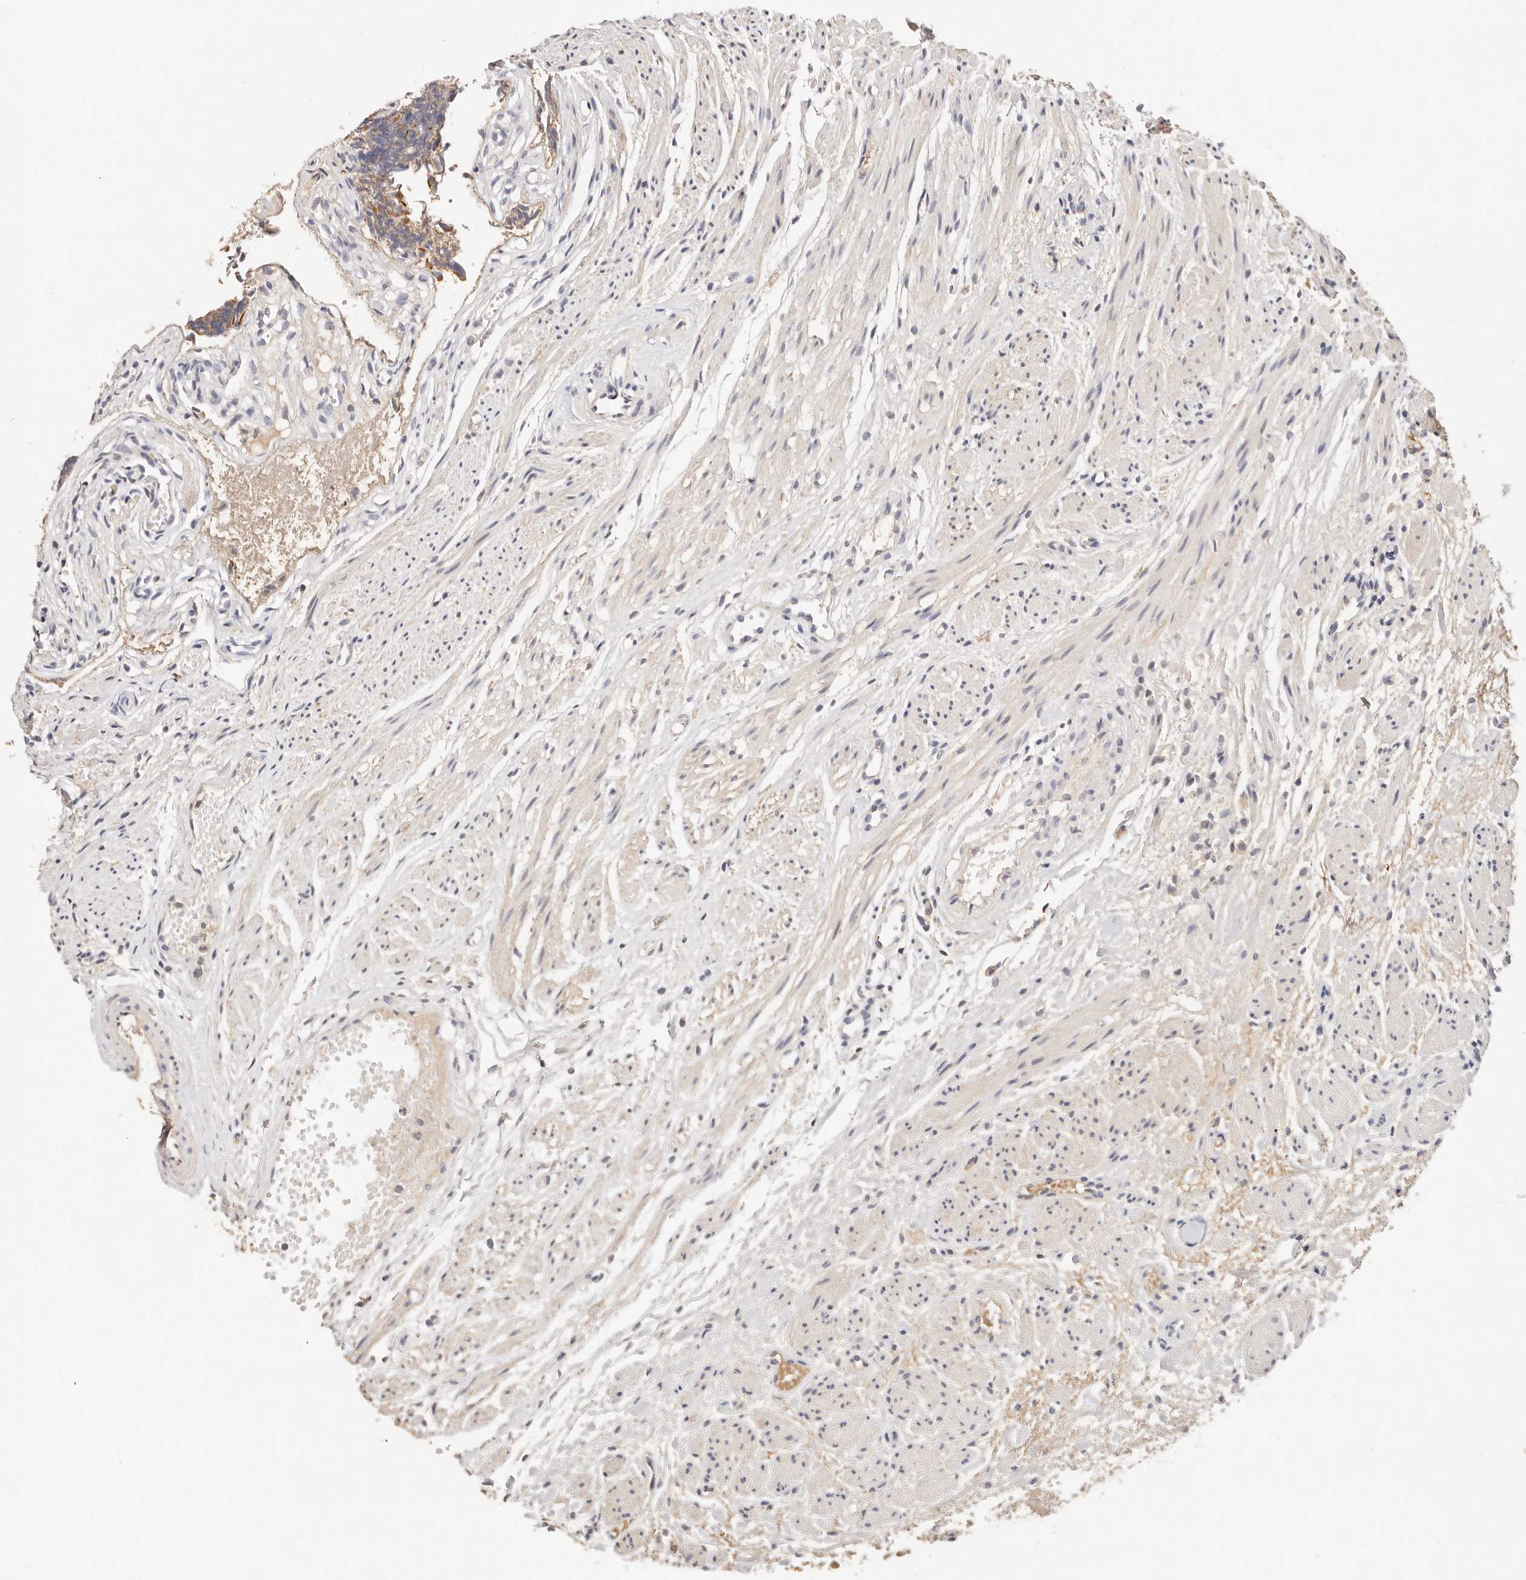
{"staining": {"intensity": "moderate", "quantity": "25%-75%", "location": "cytoplasmic/membranous"}, "tissue": "fallopian tube", "cell_type": "Glandular cells", "image_type": "normal", "snomed": [{"axis": "morphology", "description": "Normal tissue, NOS"}, {"axis": "topography", "description": "Fallopian tube"}], "caption": "Approximately 25%-75% of glandular cells in normal human fallopian tube display moderate cytoplasmic/membranous protein staining as visualized by brown immunohistochemical staining.", "gene": "CXADR", "patient": {"sex": "female", "age": 39}}